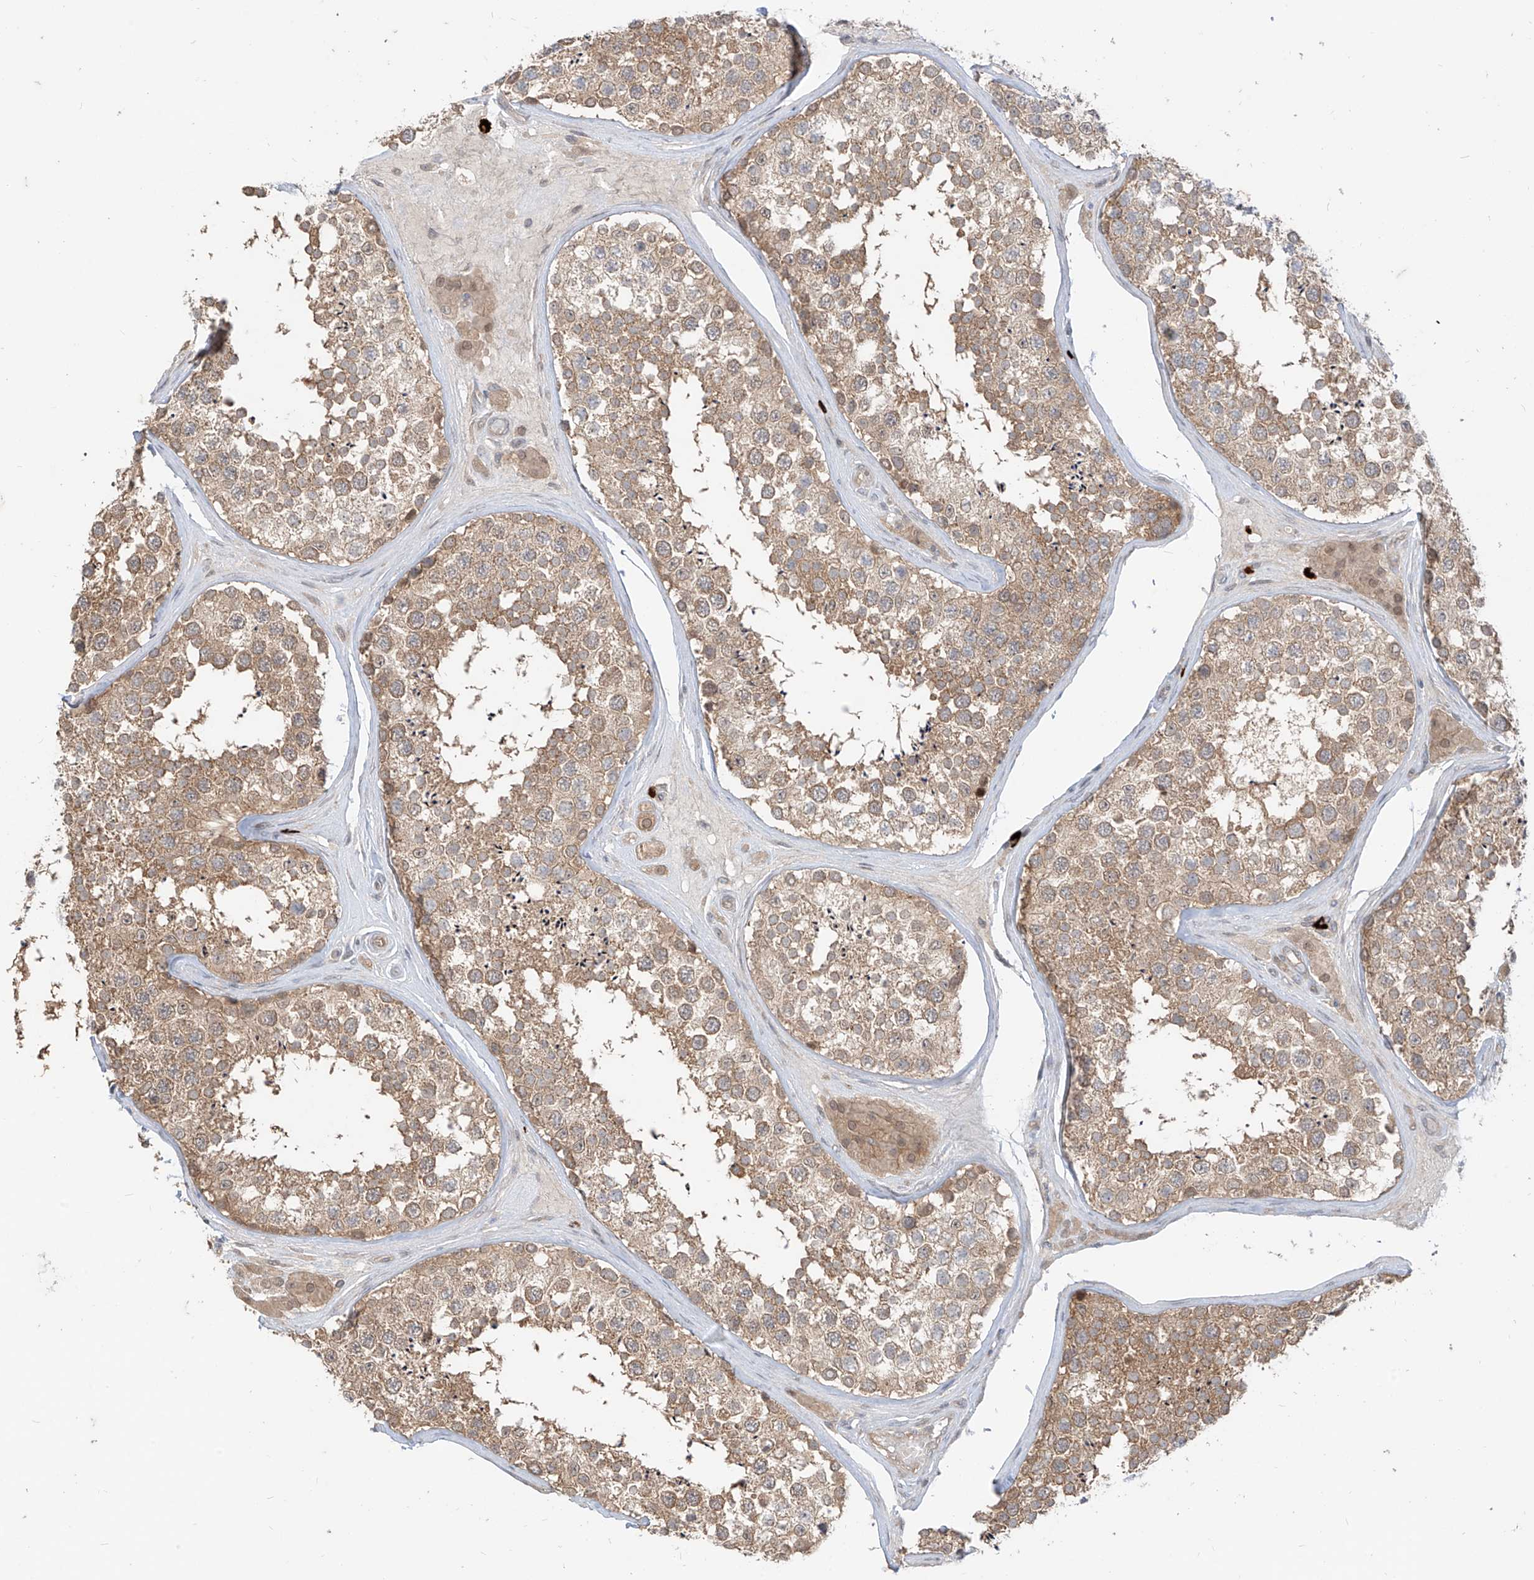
{"staining": {"intensity": "moderate", "quantity": ">75%", "location": "cytoplasmic/membranous"}, "tissue": "testis", "cell_type": "Cells in seminiferous ducts", "image_type": "normal", "snomed": [{"axis": "morphology", "description": "Normal tissue, NOS"}, {"axis": "topography", "description": "Testis"}], "caption": "Immunohistochemistry staining of normal testis, which demonstrates medium levels of moderate cytoplasmic/membranous positivity in about >75% of cells in seminiferous ducts indicating moderate cytoplasmic/membranous protein positivity. The staining was performed using DAB (brown) for protein detection and nuclei were counterstained in hematoxylin (blue).", "gene": "MTUS2", "patient": {"sex": "male", "age": 46}}